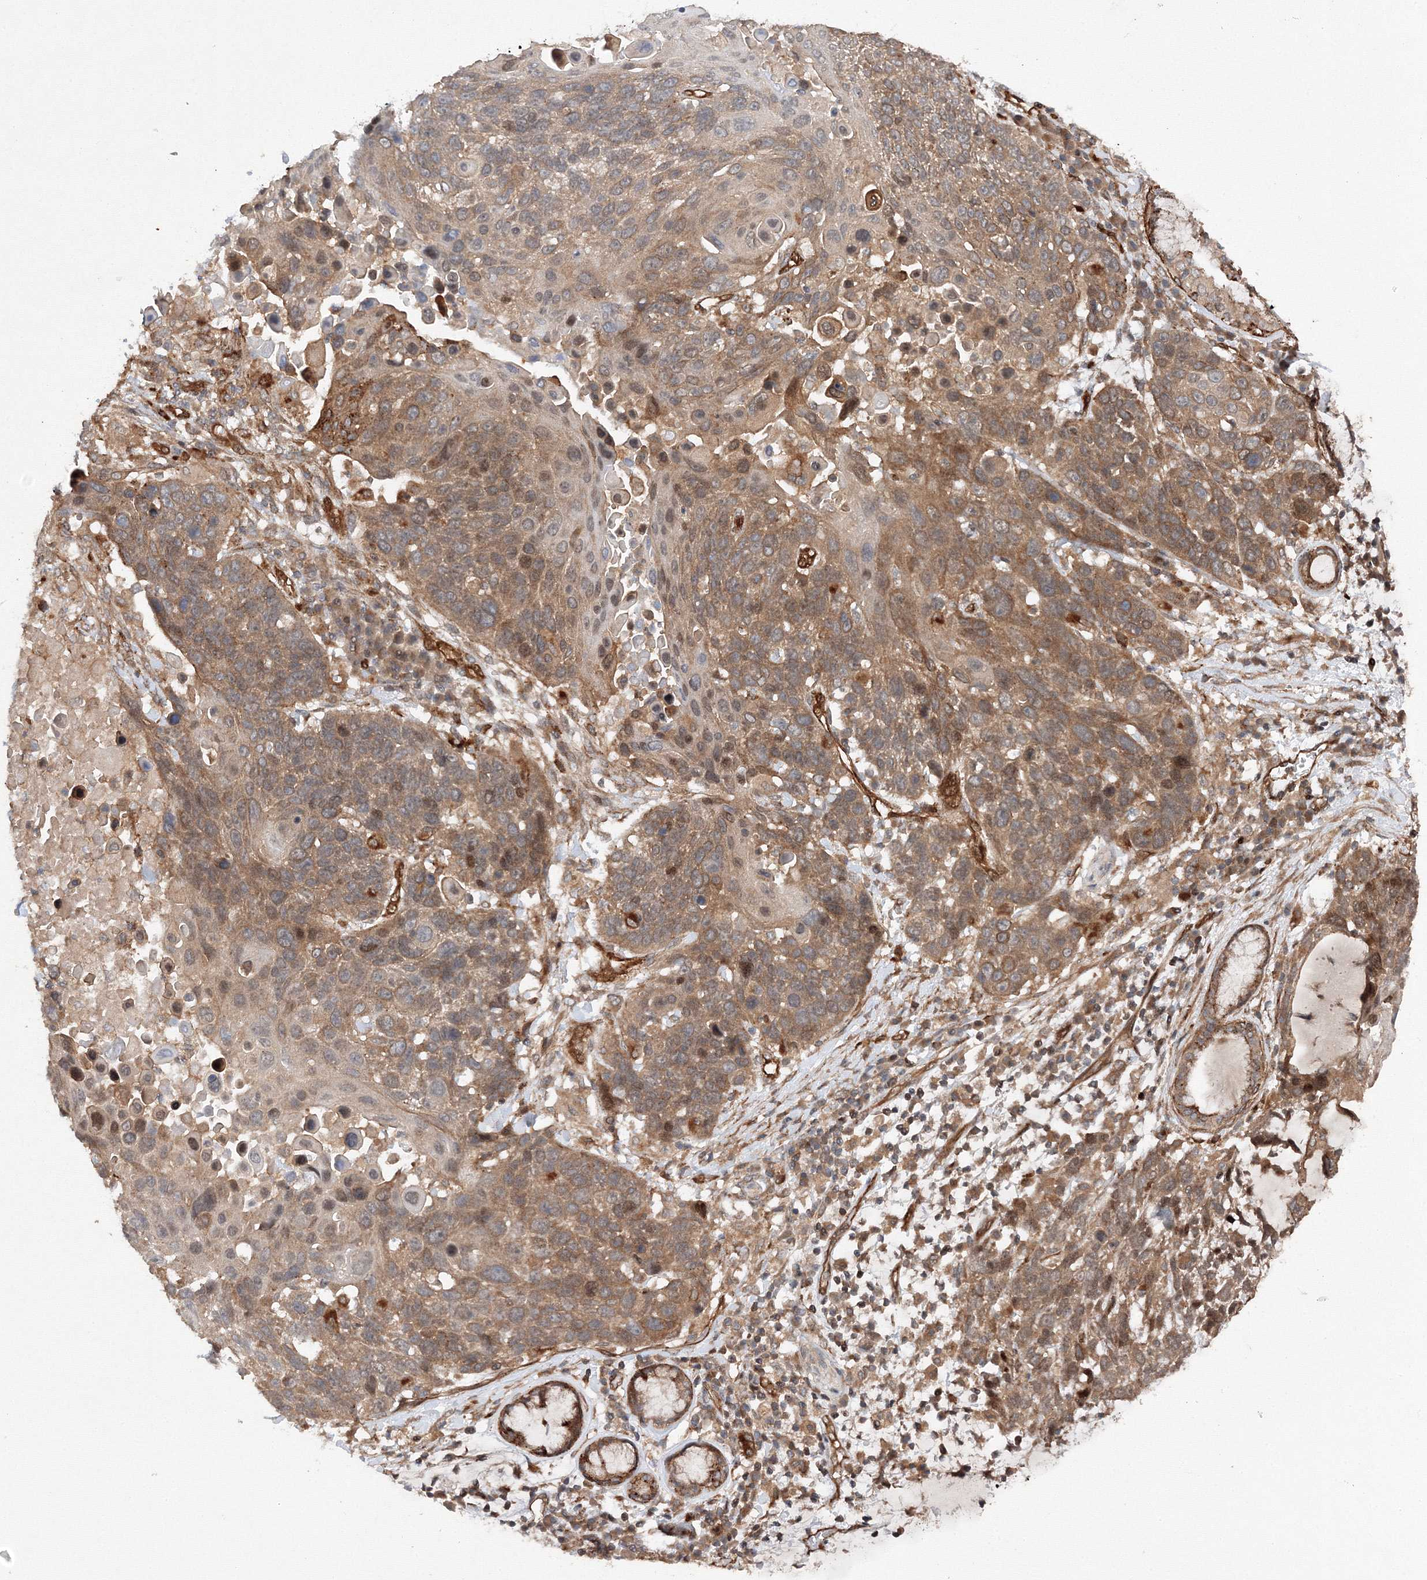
{"staining": {"intensity": "moderate", "quantity": ">75%", "location": "cytoplasmic/membranous"}, "tissue": "lung cancer", "cell_type": "Tumor cells", "image_type": "cancer", "snomed": [{"axis": "morphology", "description": "Squamous cell carcinoma, NOS"}, {"axis": "topography", "description": "Lung"}], "caption": "Protein expression analysis of lung cancer shows moderate cytoplasmic/membranous expression in about >75% of tumor cells. (DAB = brown stain, brightfield microscopy at high magnification).", "gene": "DCTD", "patient": {"sex": "male", "age": 66}}